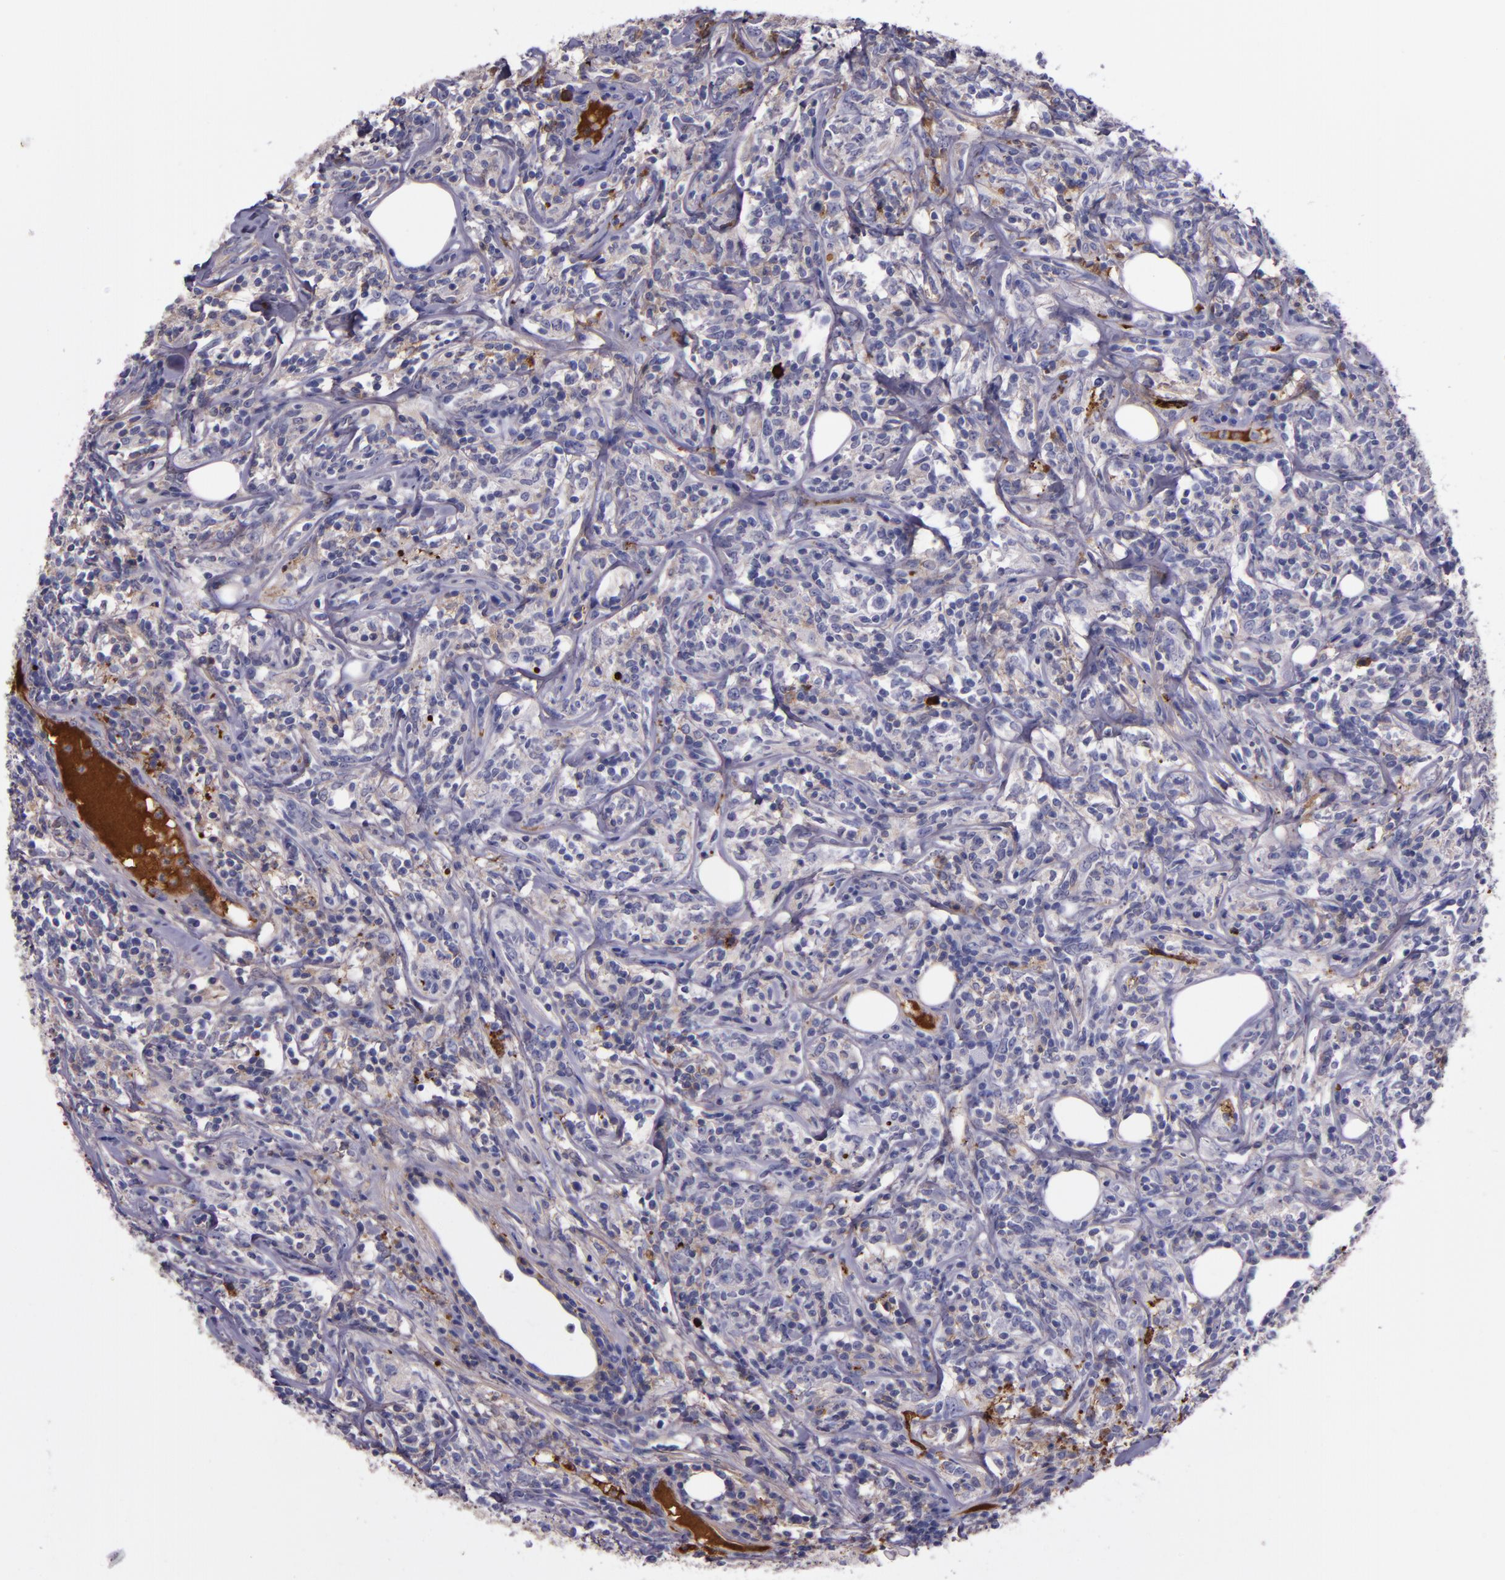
{"staining": {"intensity": "moderate", "quantity": "<25%", "location": "cytoplasmic/membranous"}, "tissue": "lymphoma", "cell_type": "Tumor cells", "image_type": "cancer", "snomed": [{"axis": "morphology", "description": "Malignant lymphoma, non-Hodgkin's type, High grade"}, {"axis": "topography", "description": "Lymph node"}], "caption": "Immunohistochemistry (IHC) photomicrograph of human lymphoma stained for a protein (brown), which exhibits low levels of moderate cytoplasmic/membranous expression in about <25% of tumor cells.", "gene": "APOH", "patient": {"sex": "female", "age": 84}}